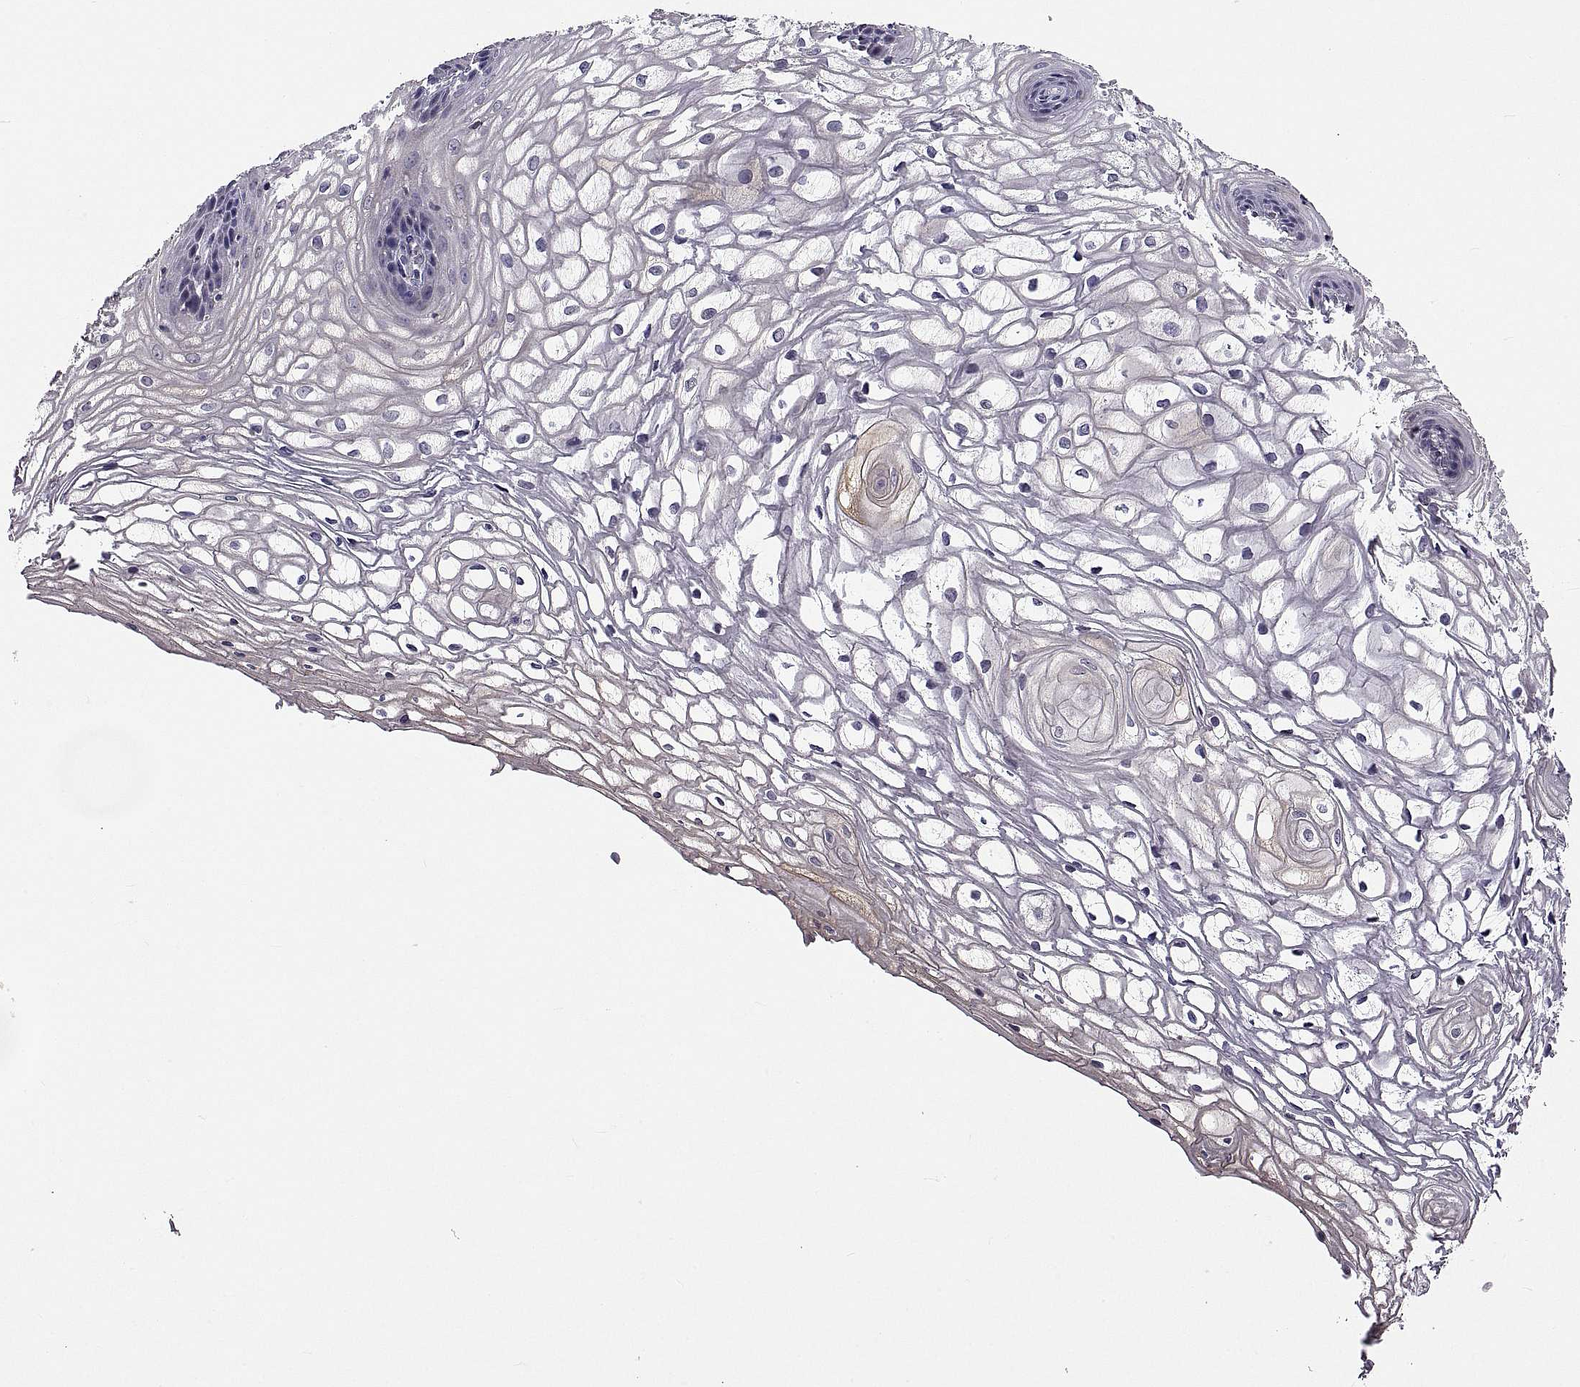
{"staining": {"intensity": "weak", "quantity": "<25%", "location": "cytoplasmic/membranous"}, "tissue": "vagina", "cell_type": "Squamous epithelial cells", "image_type": "normal", "snomed": [{"axis": "morphology", "description": "Normal tissue, NOS"}, {"axis": "topography", "description": "Vagina"}], "caption": "A high-resolution histopathology image shows IHC staining of normal vagina, which displays no significant staining in squamous epithelial cells.", "gene": "NPTX2", "patient": {"sex": "female", "age": 34}}